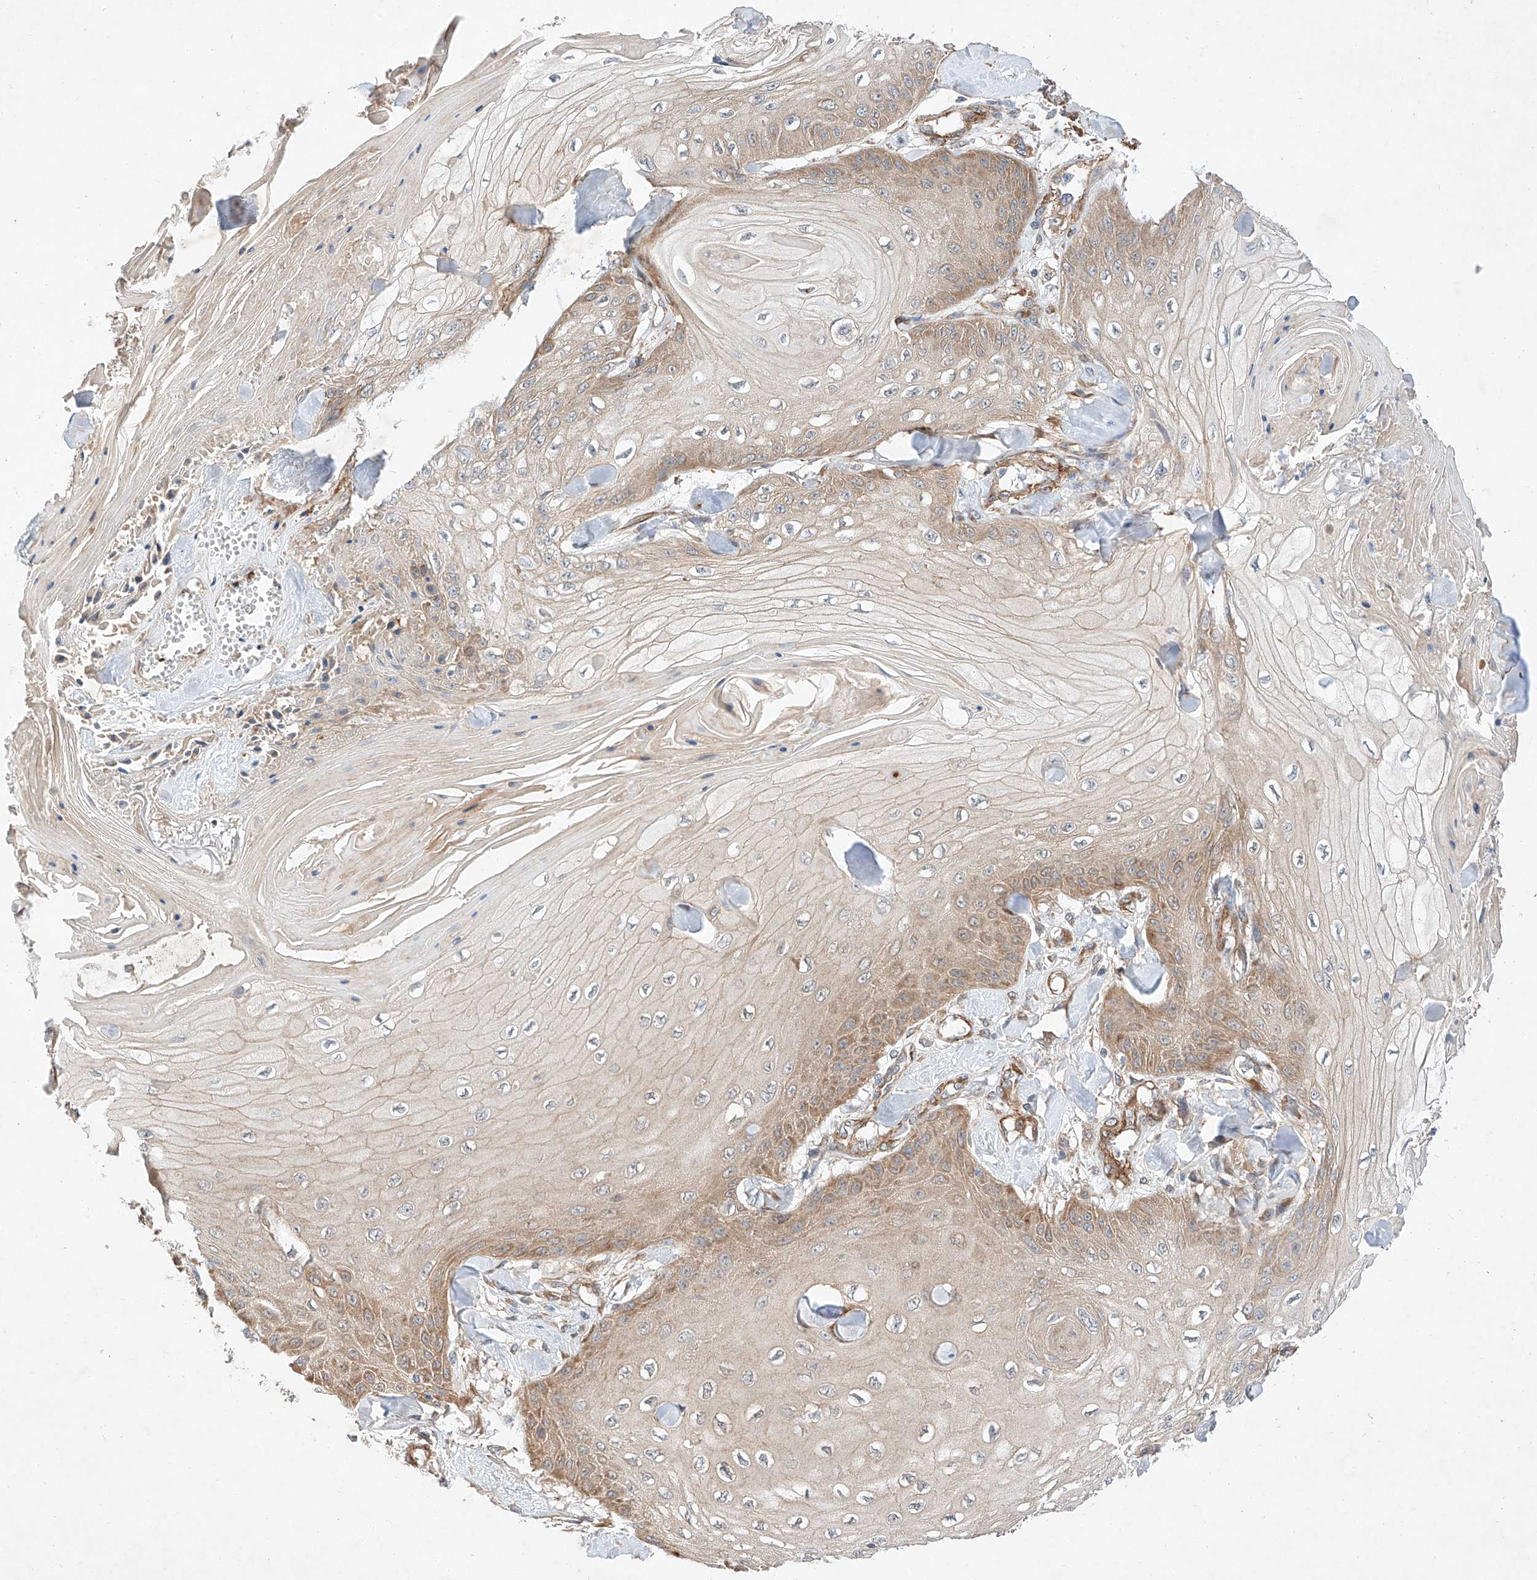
{"staining": {"intensity": "moderate", "quantity": "25%-75%", "location": "cytoplasmic/membranous"}, "tissue": "skin cancer", "cell_type": "Tumor cells", "image_type": "cancer", "snomed": [{"axis": "morphology", "description": "Squamous cell carcinoma, NOS"}, {"axis": "topography", "description": "Skin"}], "caption": "A high-resolution micrograph shows immunohistochemistry (IHC) staining of skin cancer (squamous cell carcinoma), which shows moderate cytoplasmic/membranous positivity in approximately 25%-75% of tumor cells. Nuclei are stained in blue.", "gene": "RAB23", "patient": {"sex": "male", "age": 74}}